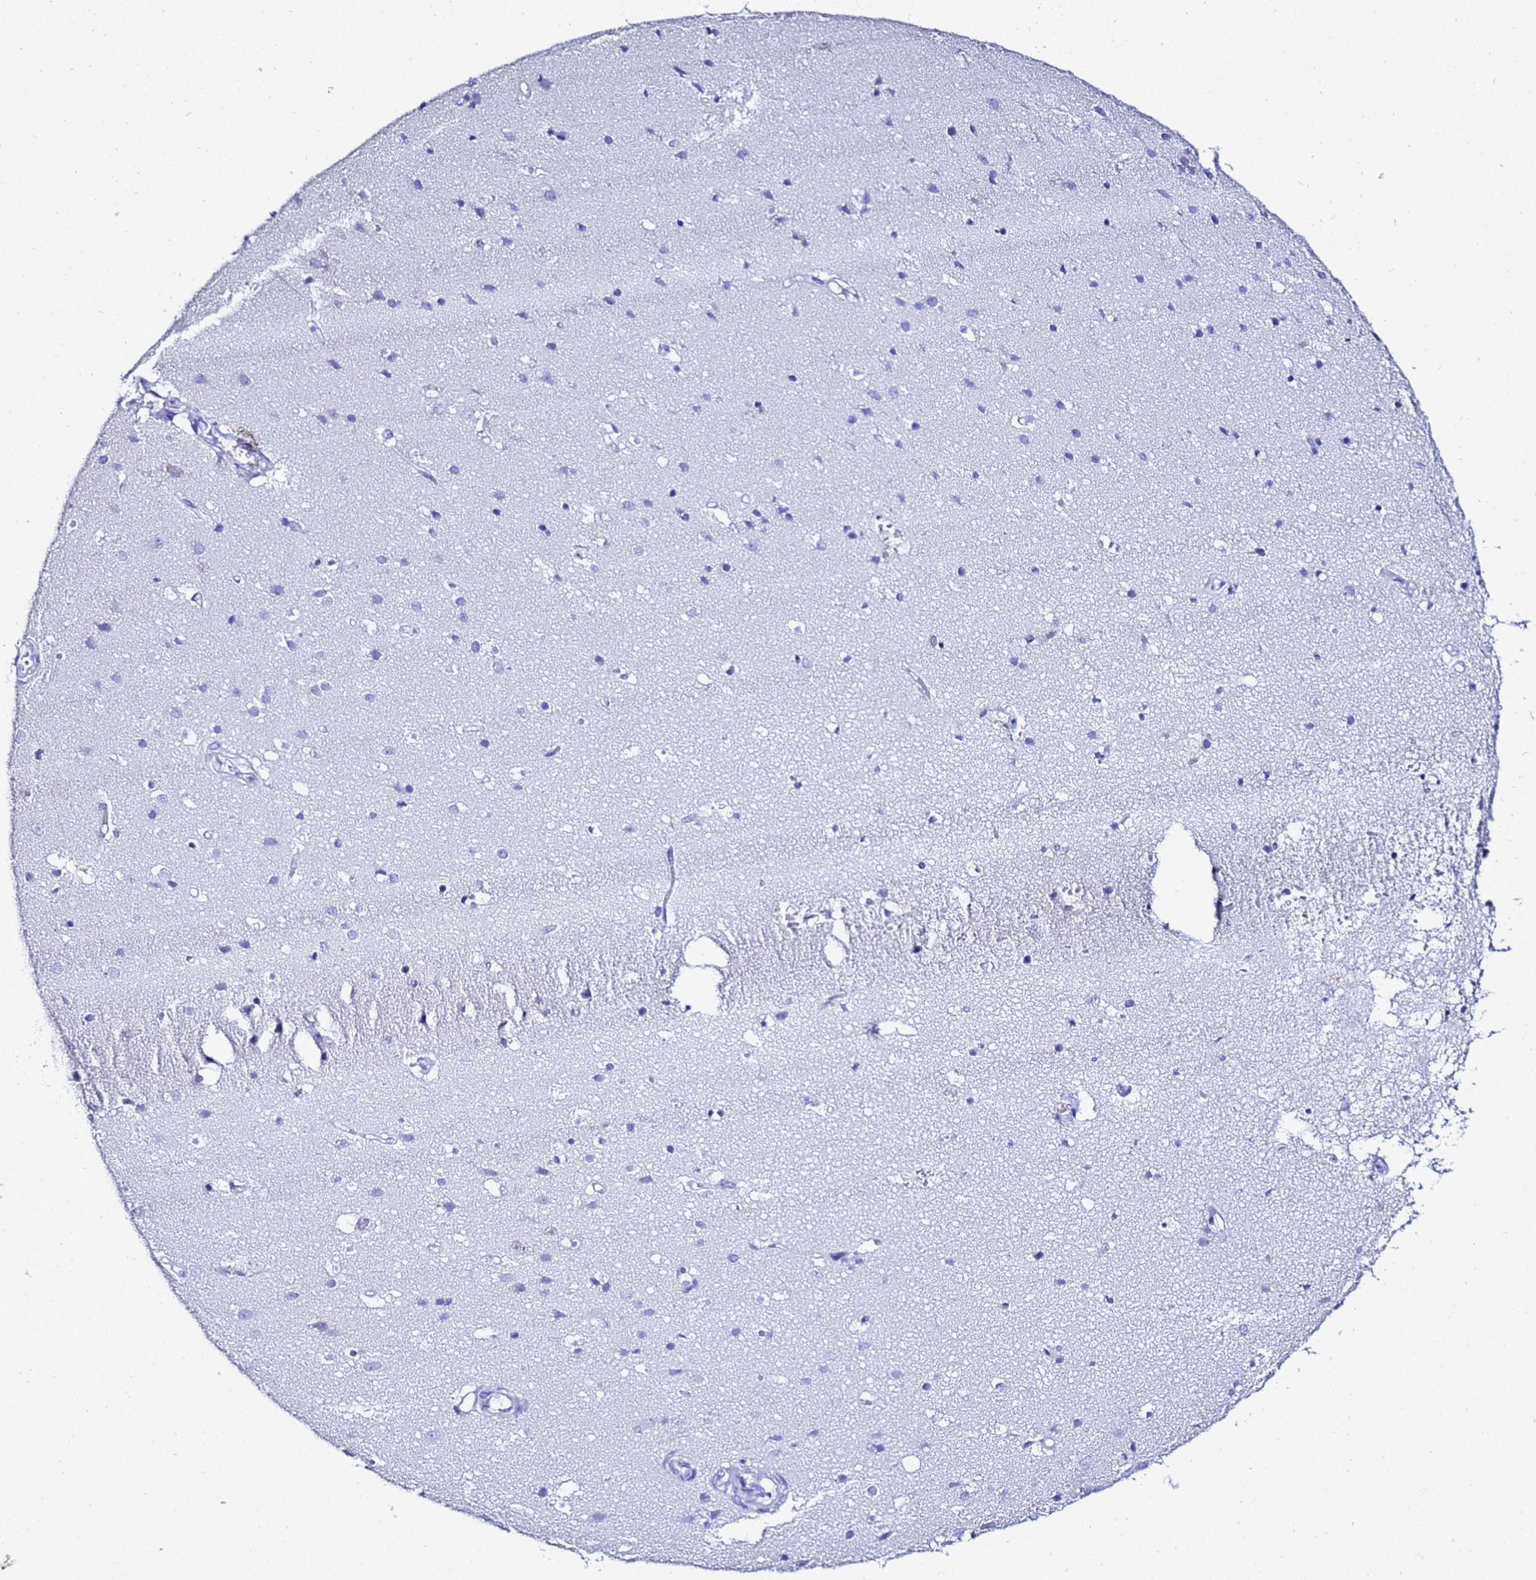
{"staining": {"intensity": "negative", "quantity": "none", "location": "none"}, "tissue": "cerebral cortex", "cell_type": "Endothelial cells", "image_type": "normal", "snomed": [{"axis": "morphology", "description": "Normal tissue, NOS"}, {"axis": "topography", "description": "Cerebral cortex"}], "caption": "Protein analysis of normal cerebral cortex shows no significant expression in endothelial cells. The staining is performed using DAB (3,3'-diaminobenzidine) brown chromogen with nuclei counter-stained in using hematoxylin.", "gene": "LIPF", "patient": {"sex": "male", "age": 54}}